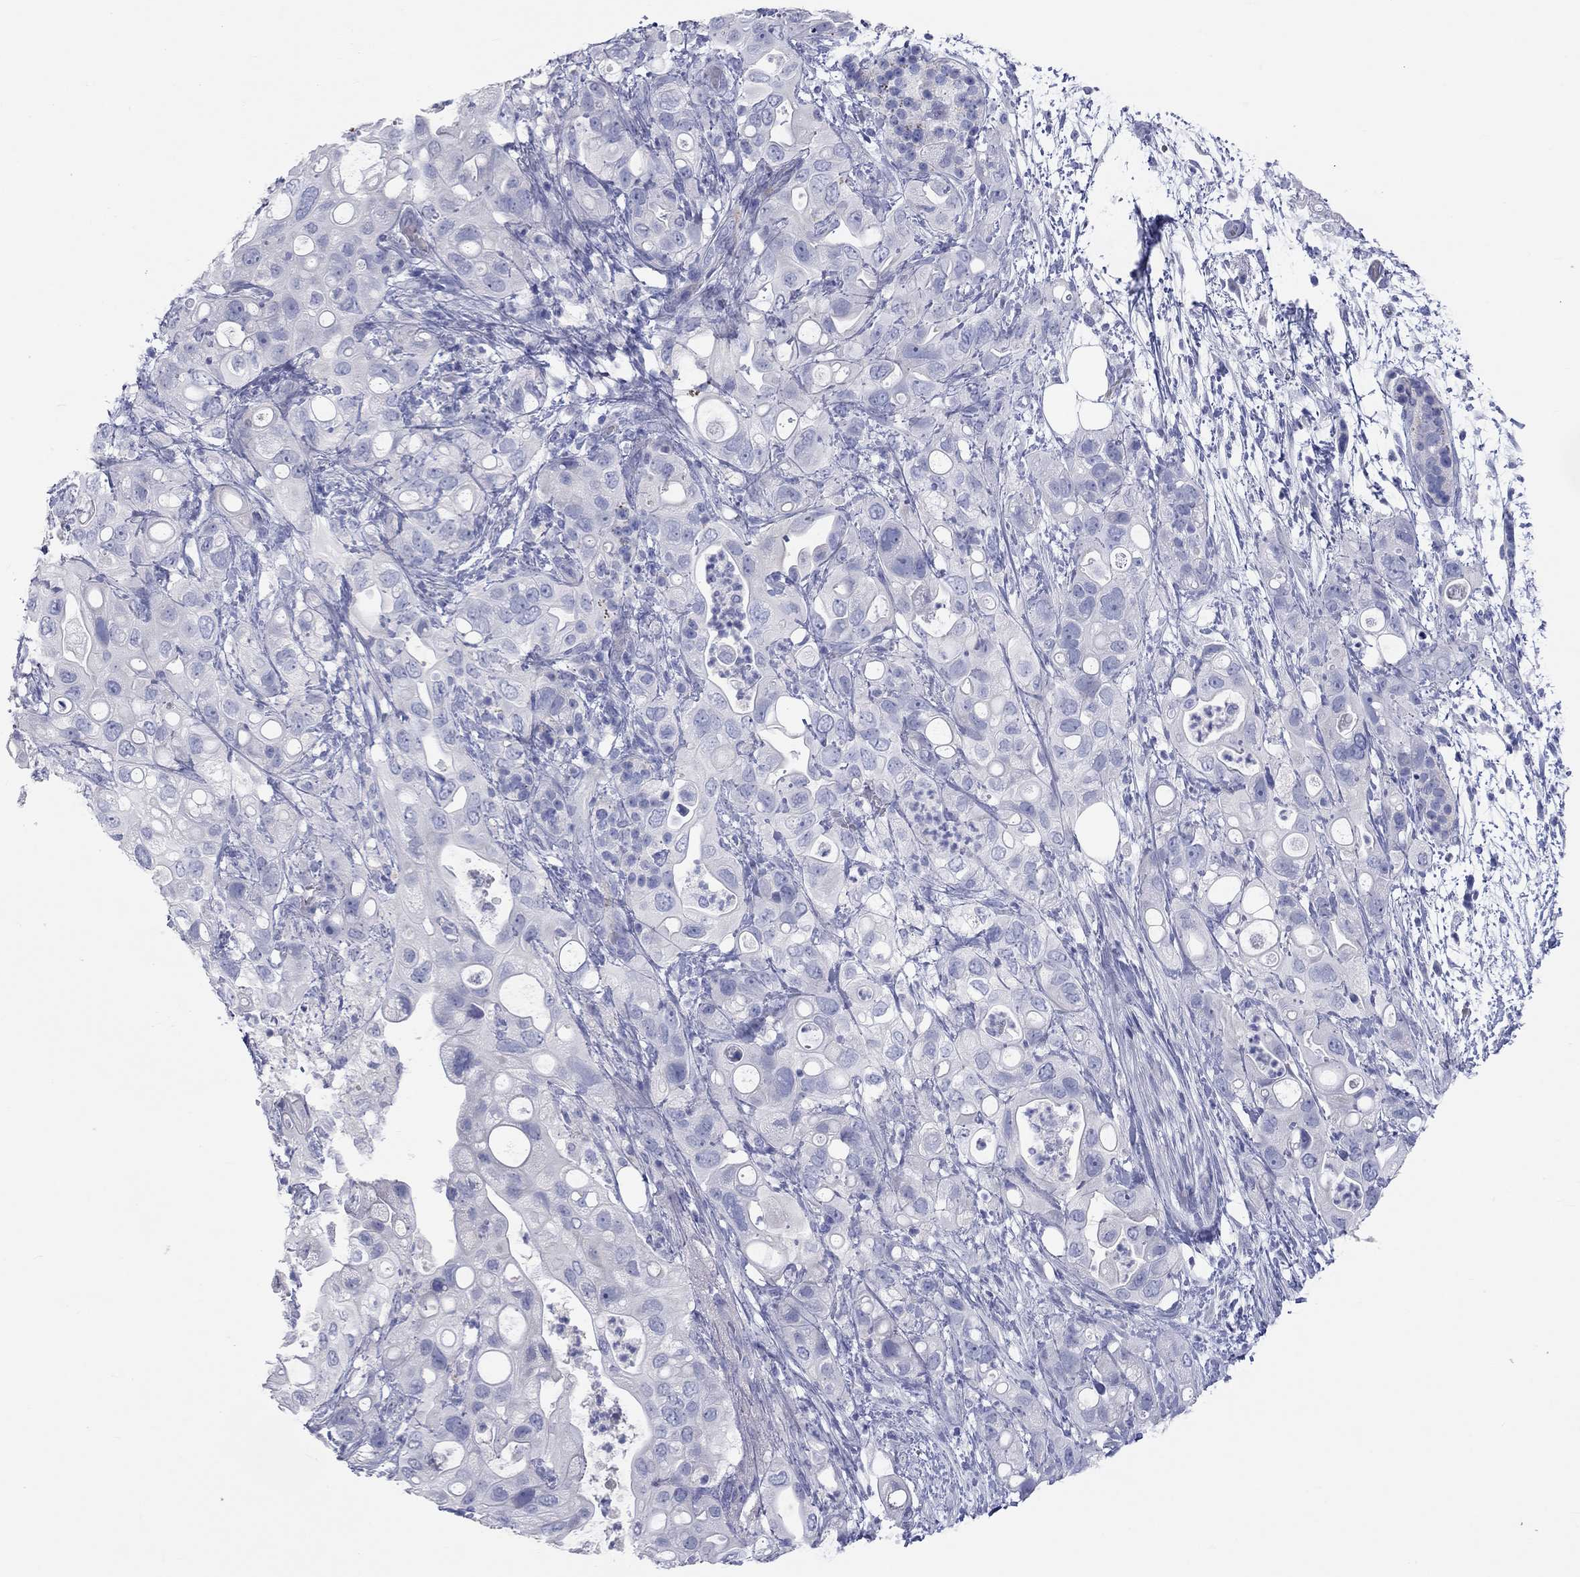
{"staining": {"intensity": "negative", "quantity": "none", "location": "none"}, "tissue": "pancreatic cancer", "cell_type": "Tumor cells", "image_type": "cancer", "snomed": [{"axis": "morphology", "description": "Adenocarcinoma, NOS"}, {"axis": "topography", "description": "Pancreas"}], "caption": "Pancreatic cancer (adenocarcinoma) was stained to show a protein in brown. There is no significant staining in tumor cells. (Stains: DAB IHC with hematoxylin counter stain, Microscopy: brightfield microscopy at high magnification).", "gene": "PCDHGC5", "patient": {"sex": "female", "age": 72}}